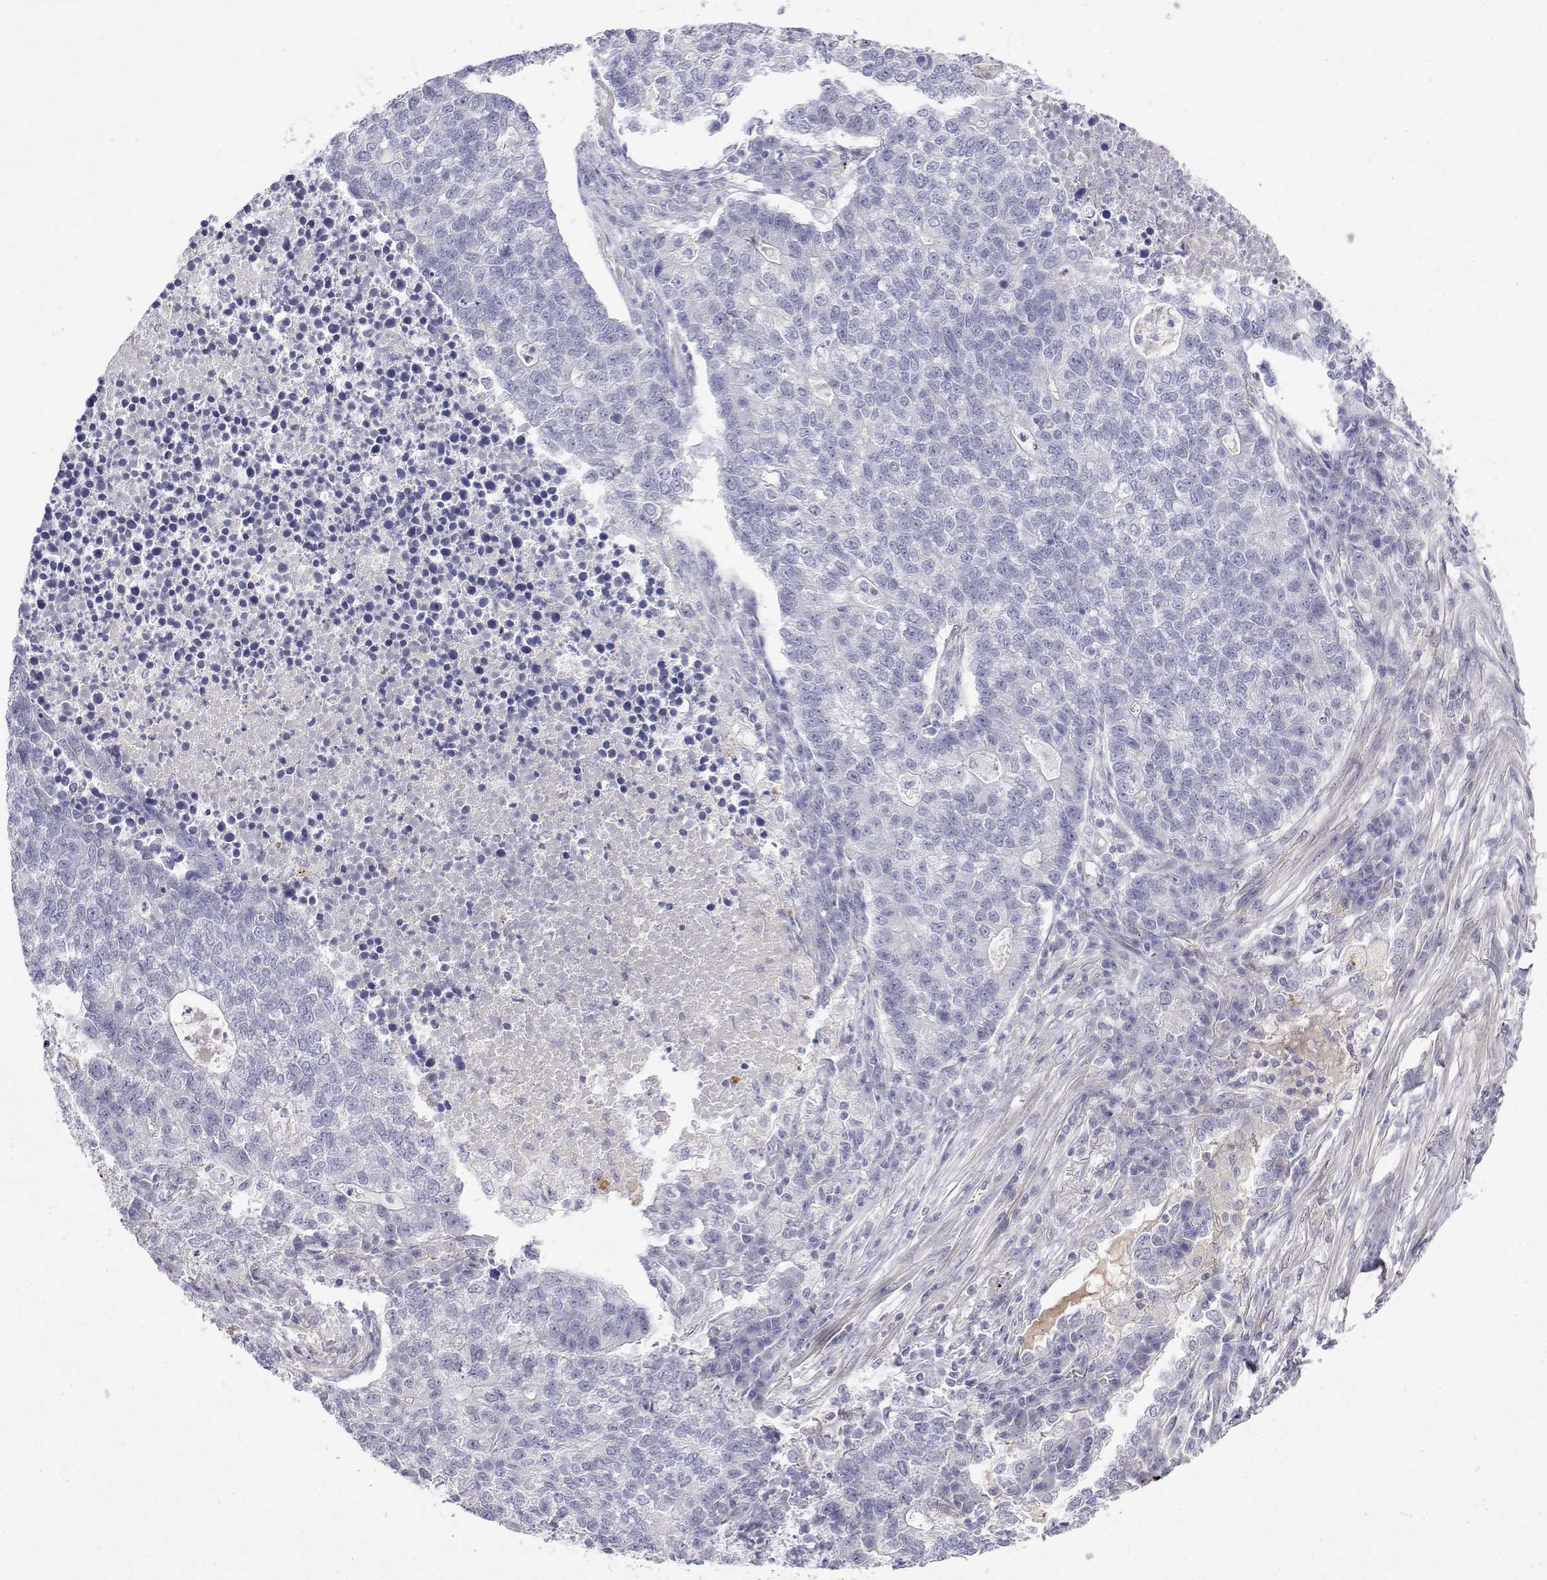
{"staining": {"intensity": "negative", "quantity": "none", "location": "none"}, "tissue": "lung cancer", "cell_type": "Tumor cells", "image_type": "cancer", "snomed": [{"axis": "morphology", "description": "Adenocarcinoma, NOS"}, {"axis": "topography", "description": "Lung"}], "caption": "This is an immunohistochemistry micrograph of human adenocarcinoma (lung). There is no staining in tumor cells.", "gene": "GGACT", "patient": {"sex": "male", "age": 57}}